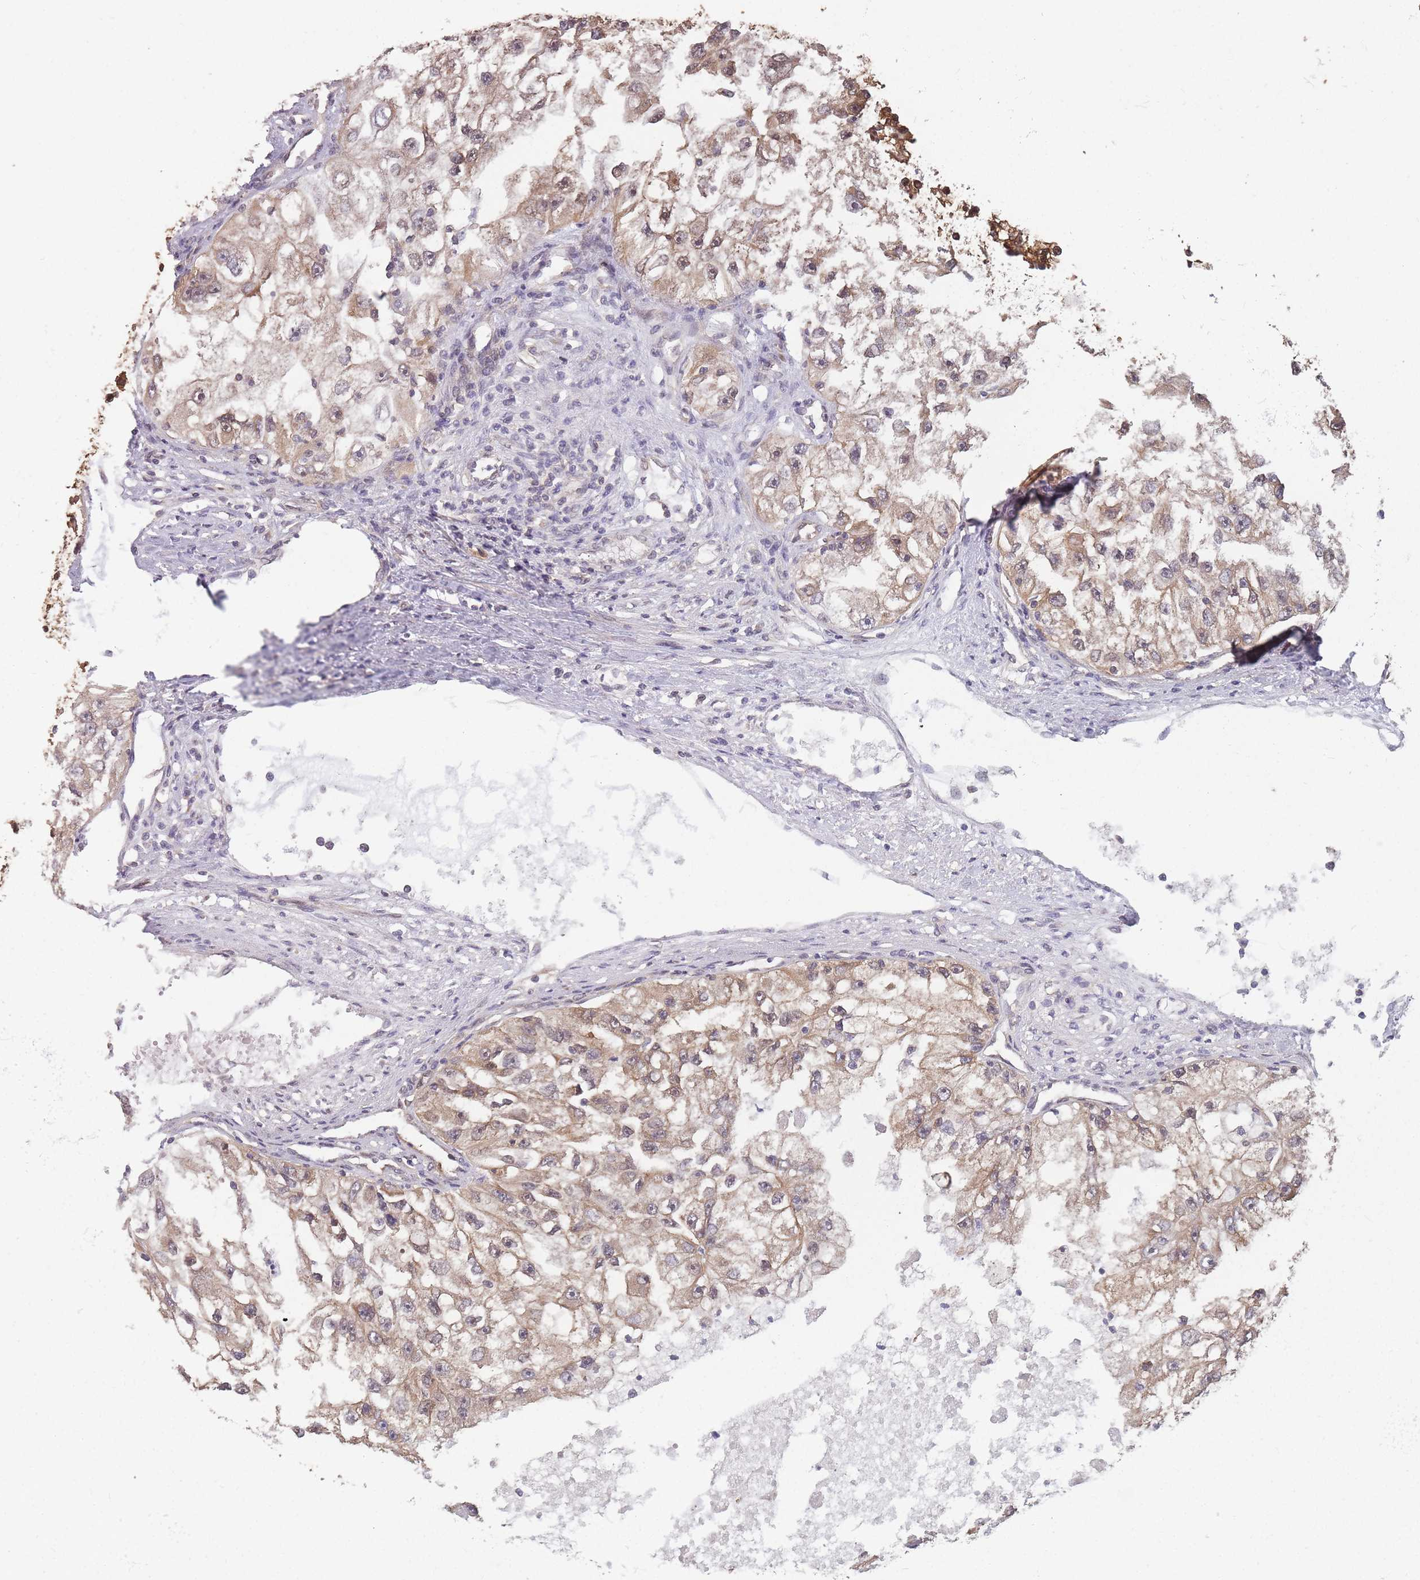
{"staining": {"intensity": "moderate", "quantity": "25%-75%", "location": "cytoplasmic/membranous"}, "tissue": "renal cancer", "cell_type": "Tumor cells", "image_type": "cancer", "snomed": [{"axis": "morphology", "description": "Adenocarcinoma, NOS"}, {"axis": "topography", "description": "Kidney"}], "caption": "DAB (3,3'-diaminobenzidine) immunohistochemical staining of renal cancer reveals moderate cytoplasmic/membranous protein positivity in about 25%-75% of tumor cells.", "gene": "PPP6R3", "patient": {"sex": "male", "age": 63}}